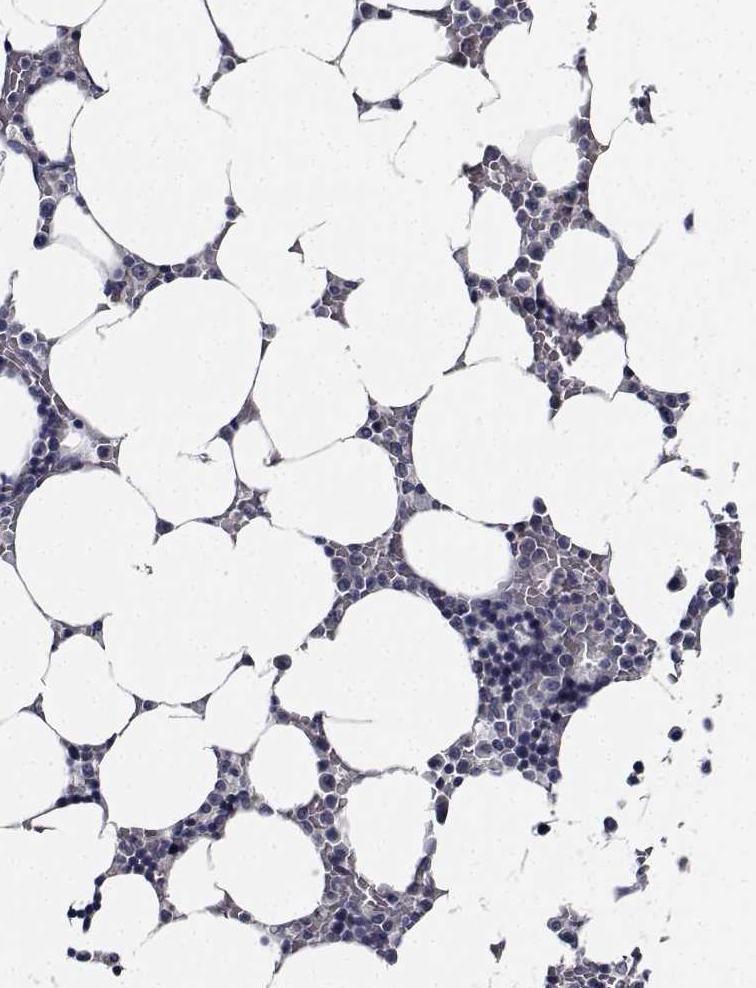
{"staining": {"intensity": "negative", "quantity": "none", "location": "none"}, "tissue": "bone marrow", "cell_type": "Hematopoietic cells", "image_type": "normal", "snomed": [{"axis": "morphology", "description": "Normal tissue, NOS"}, {"axis": "topography", "description": "Bone marrow"}], "caption": "IHC histopathology image of normal bone marrow stained for a protein (brown), which demonstrates no positivity in hematopoietic cells. (DAB IHC with hematoxylin counter stain).", "gene": "NVL", "patient": {"sex": "female", "age": 52}}